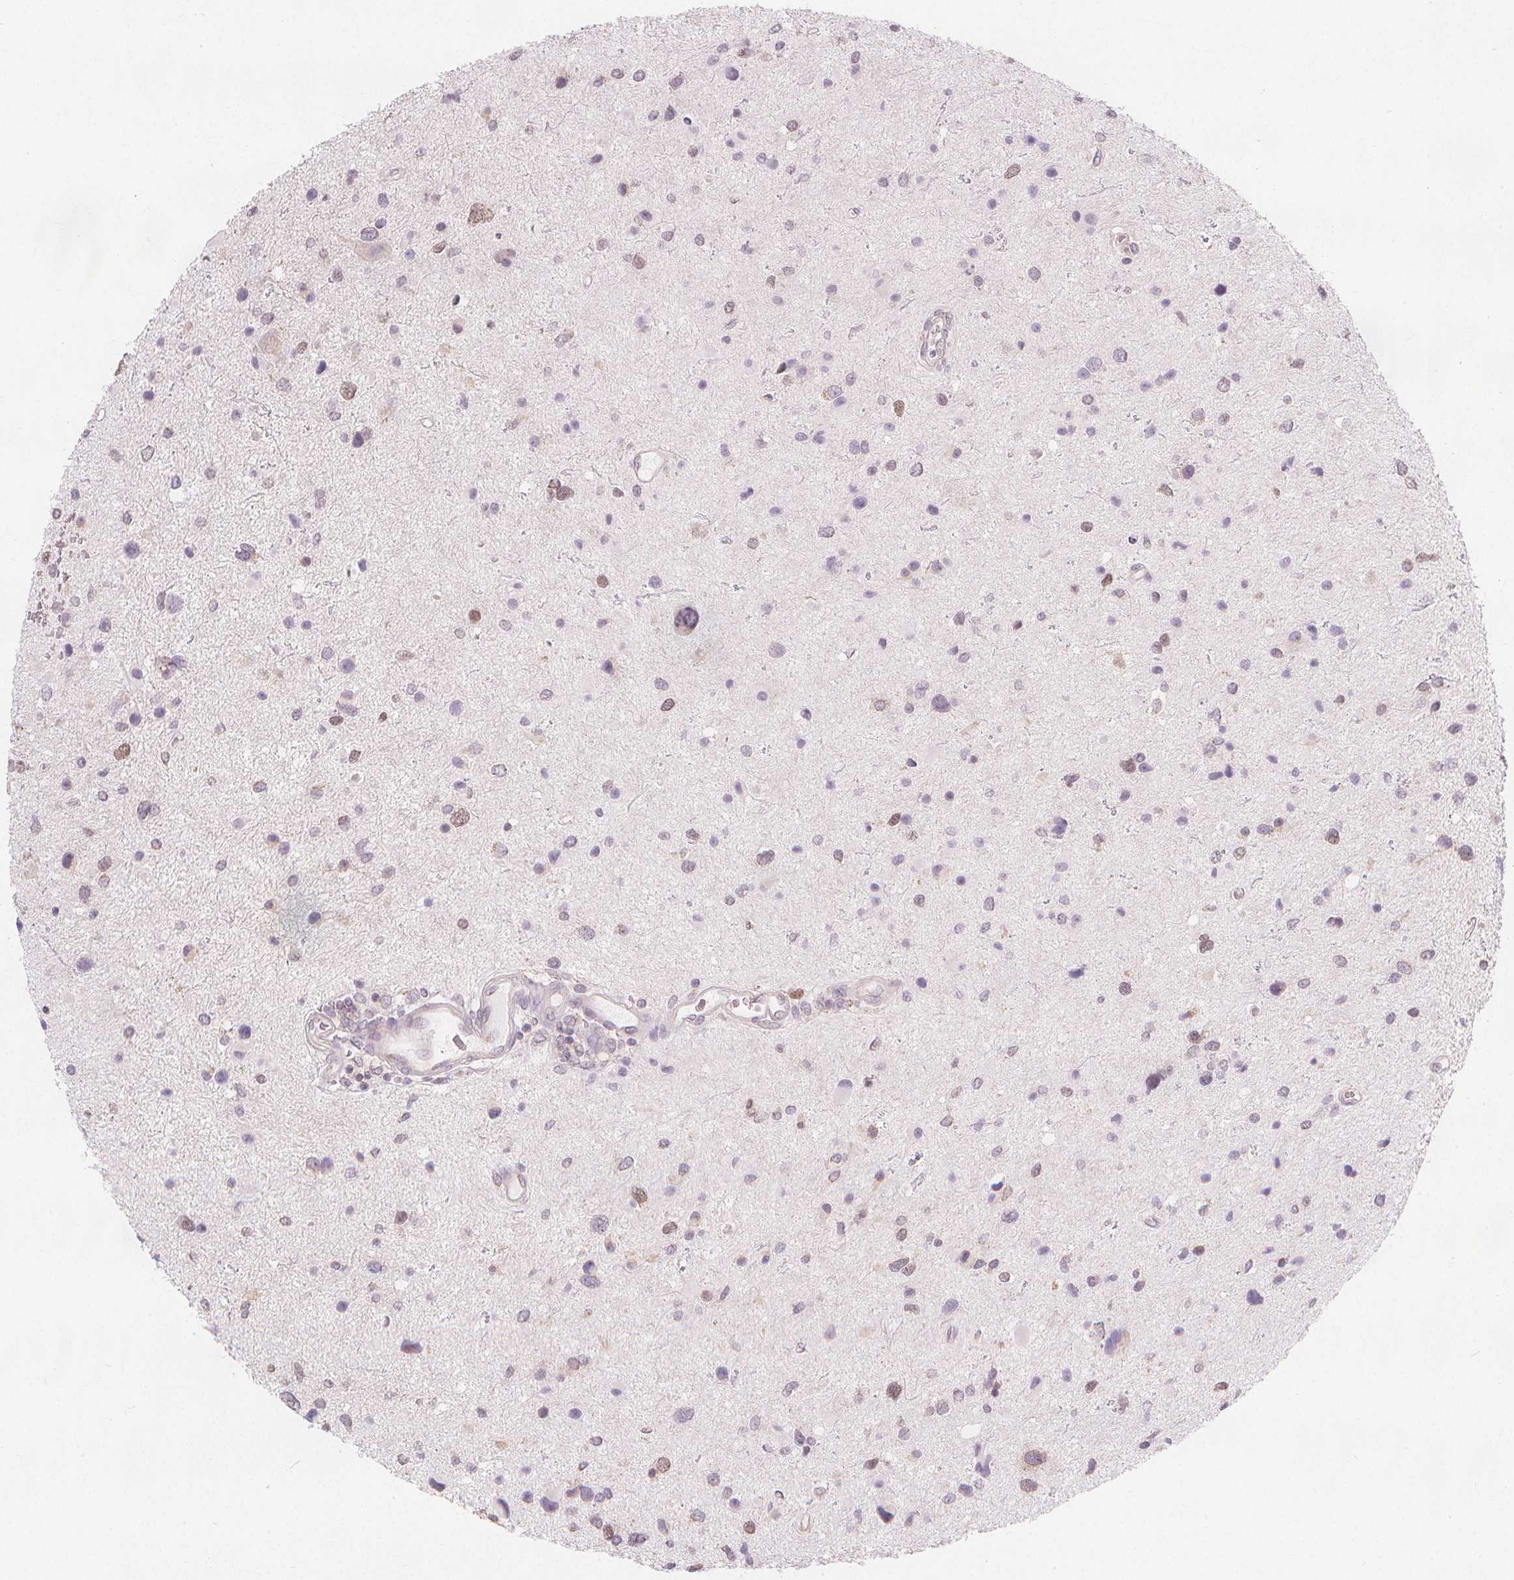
{"staining": {"intensity": "weak", "quantity": "<25%", "location": "nuclear"}, "tissue": "glioma", "cell_type": "Tumor cells", "image_type": "cancer", "snomed": [{"axis": "morphology", "description": "Glioma, malignant, Low grade"}, {"axis": "topography", "description": "Brain"}], "caption": "Tumor cells are negative for brown protein staining in low-grade glioma (malignant). (DAB (3,3'-diaminobenzidine) immunohistochemistry (IHC) visualized using brightfield microscopy, high magnification).", "gene": "TIPIN", "patient": {"sex": "female", "age": 32}}